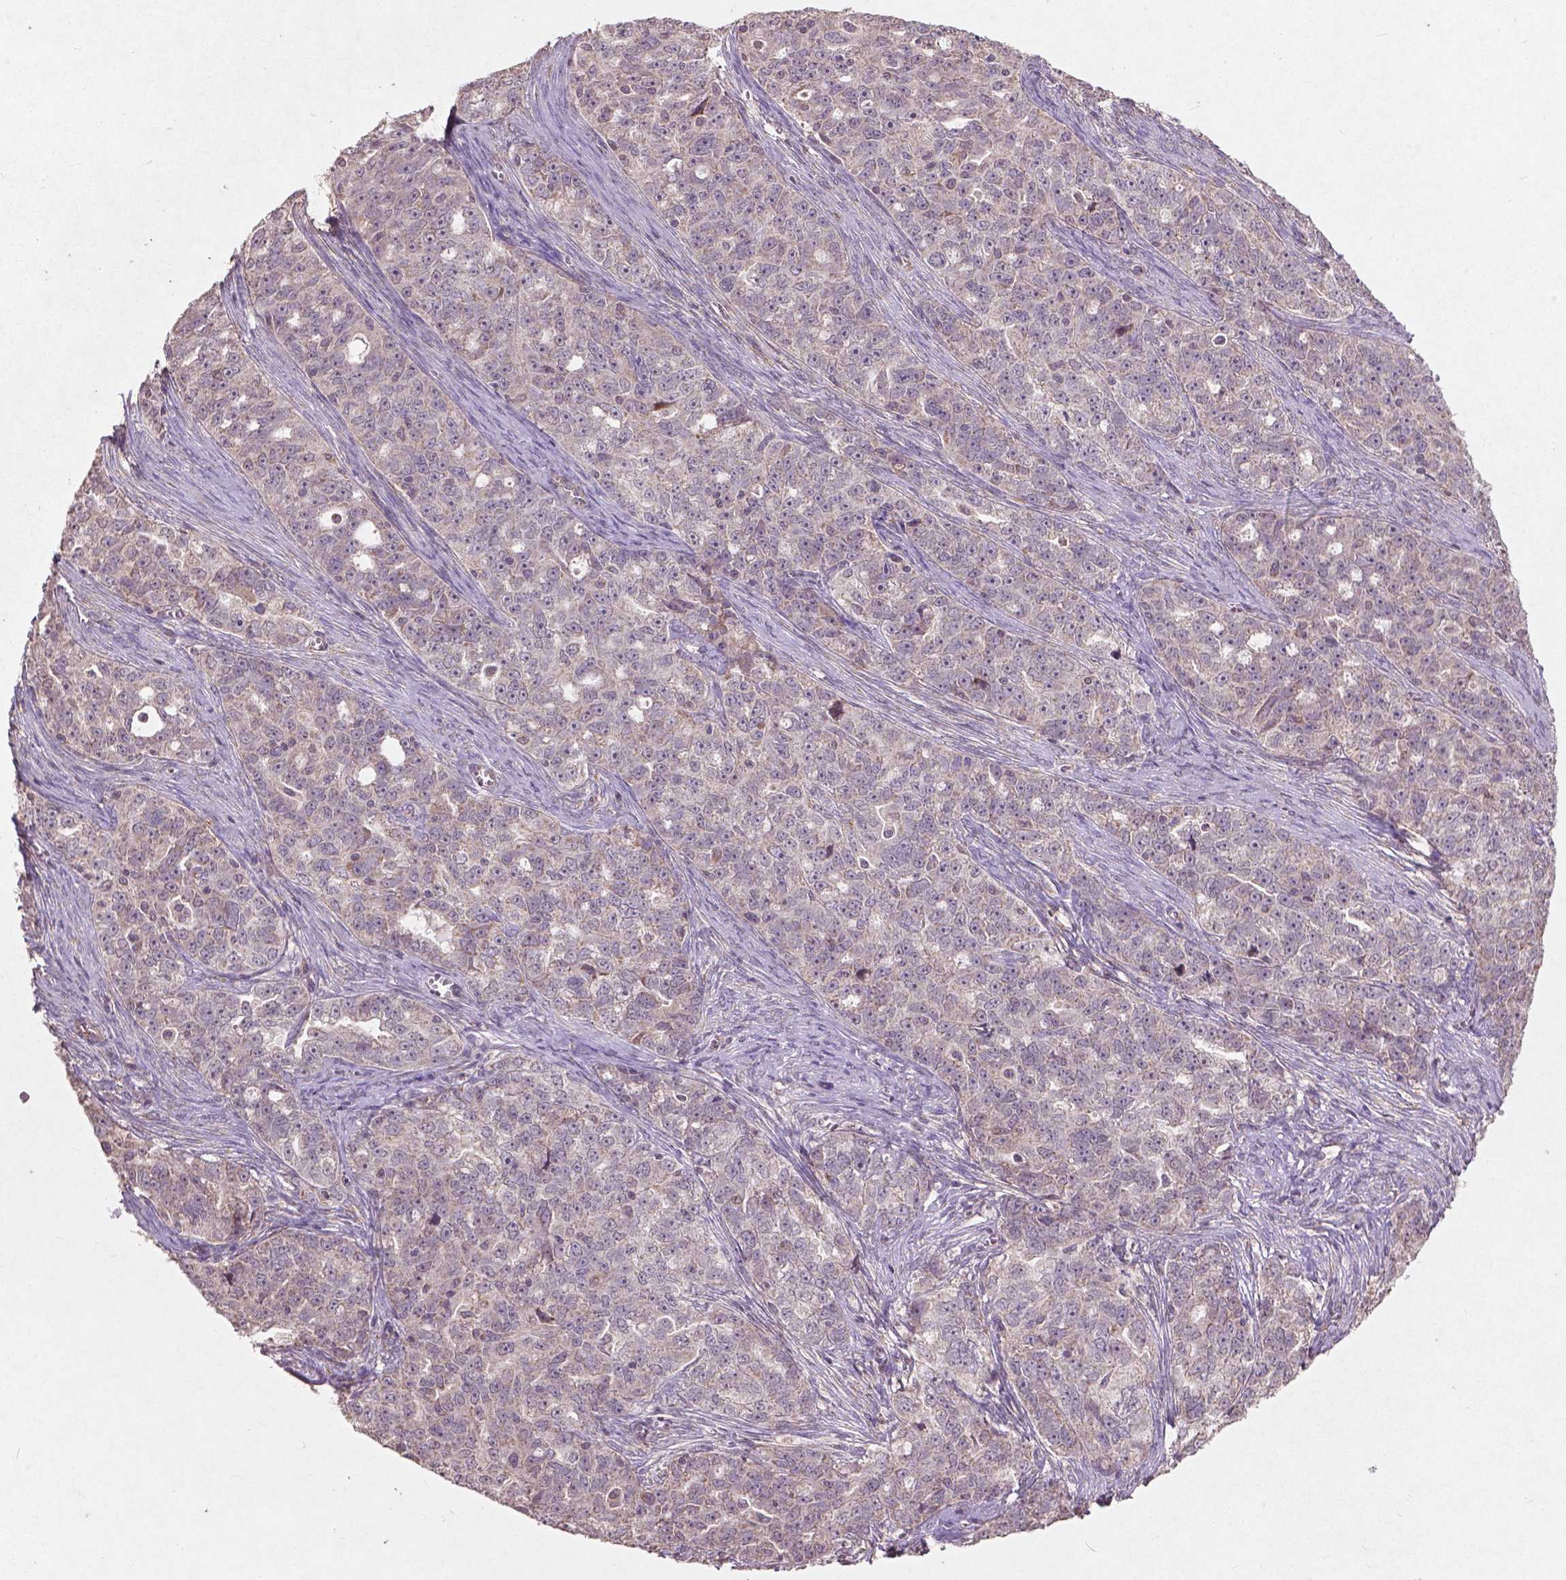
{"staining": {"intensity": "negative", "quantity": "none", "location": "none"}, "tissue": "ovarian cancer", "cell_type": "Tumor cells", "image_type": "cancer", "snomed": [{"axis": "morphology", "description": "Cystadenocarcinoma, serous, NOS"}, {"axis": "topography", "description": "Ovary"}], "caption": "Immunohistochemistry histopathology image of ovarian cancer stained for a protein (brown), which exhibits no staining in tumor cells.", "gene": "SMAD2", "patient": {"sex": "female", "age": 51}}